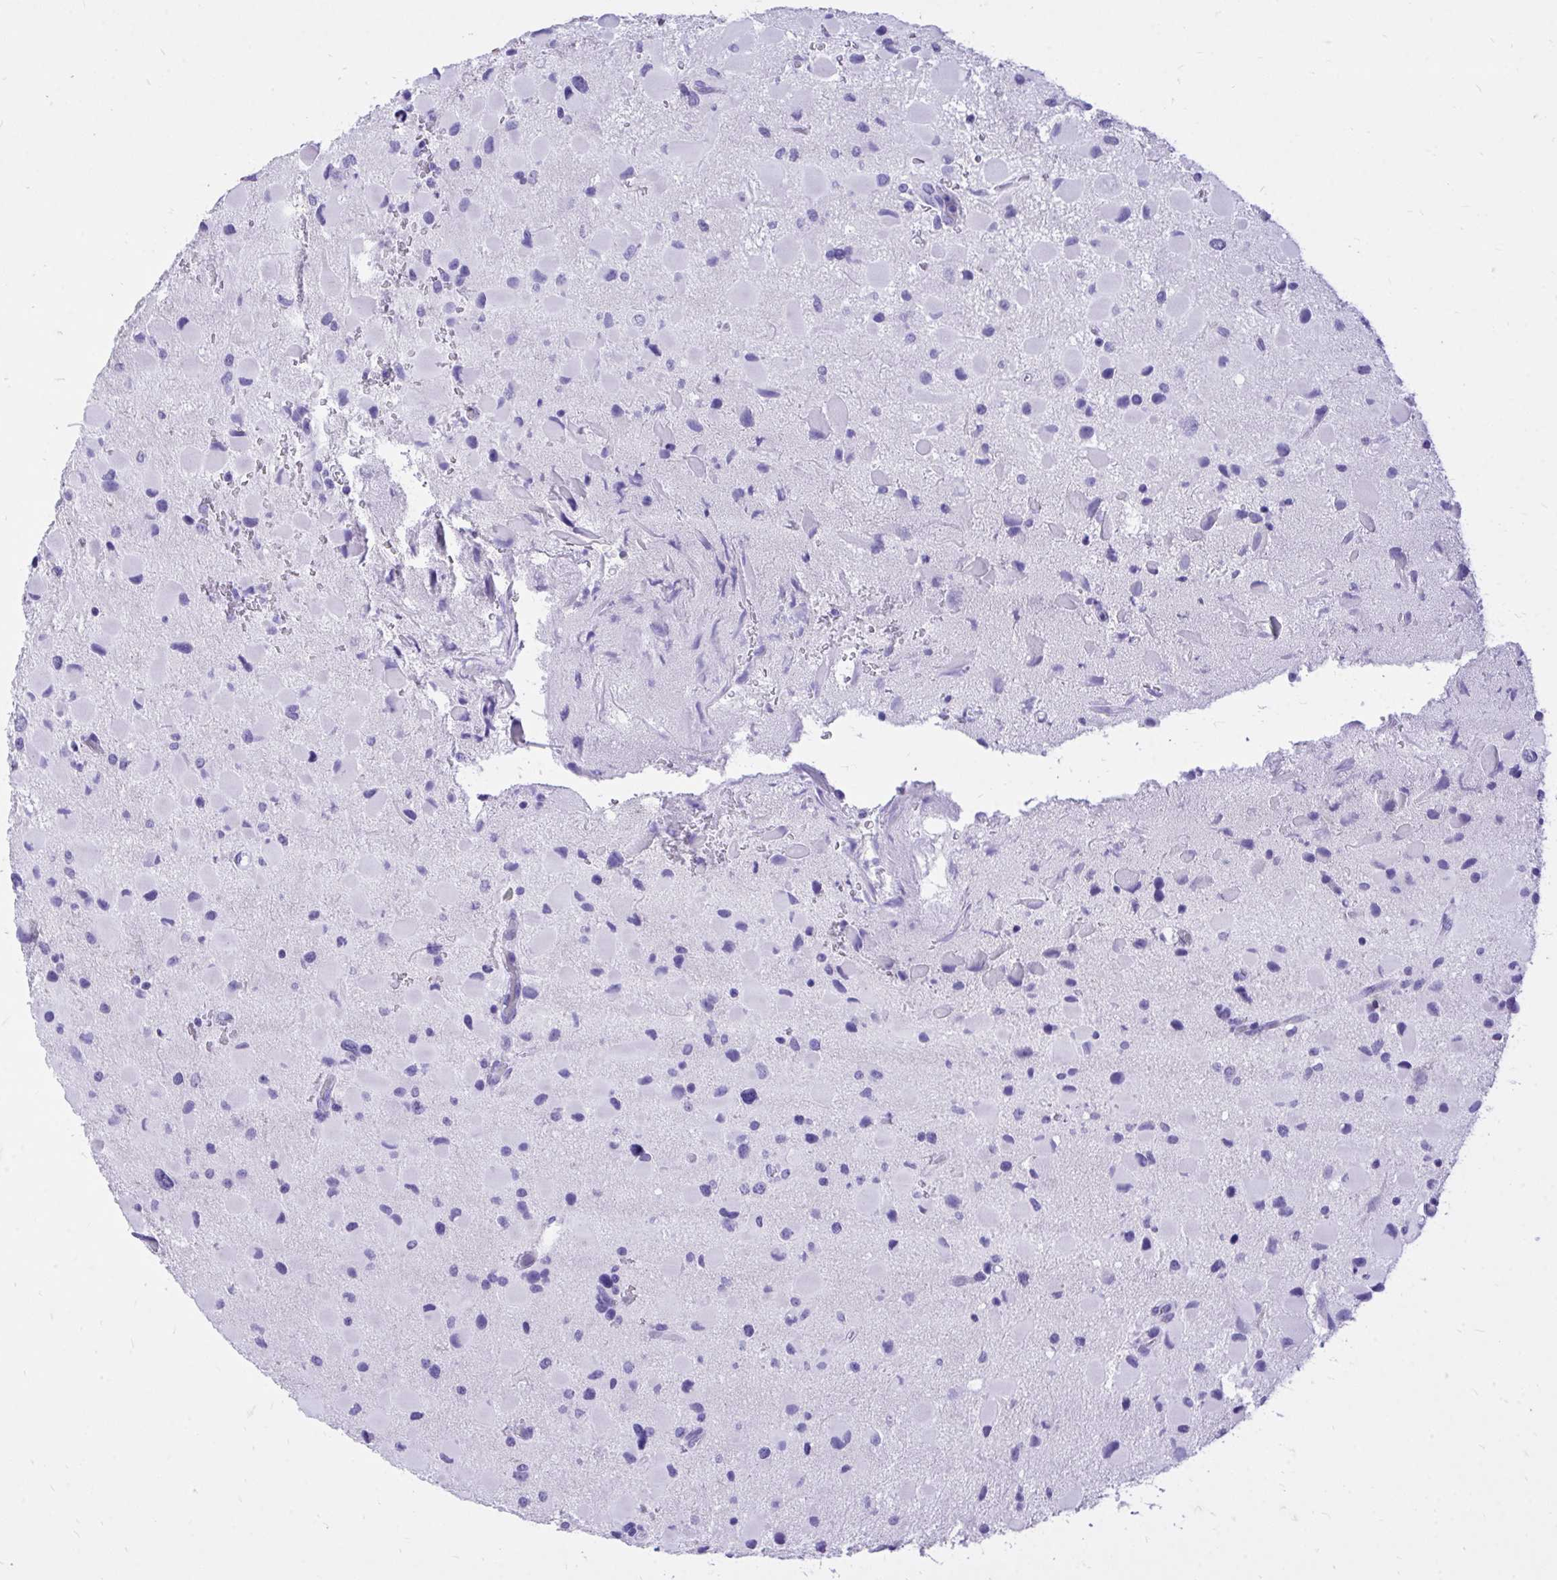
{"staining": {"intensity": "negative", "quantity": "none", "location": "none"}, "tissue": "glioma", "cell_type": "Tumor cells", "image_type": "cancer", "snomed": [{"axis": "morphology", "description": "Glioma, malignant, Low grade"}, {"axis": "topography", "description": "Brain"}], "caption": "This is an immunohistochemistry micrograph of human glioma. There is no positivity in tumor cells.", "gene": "MON1A", "patient": {"sex": "female", "age": 32}}